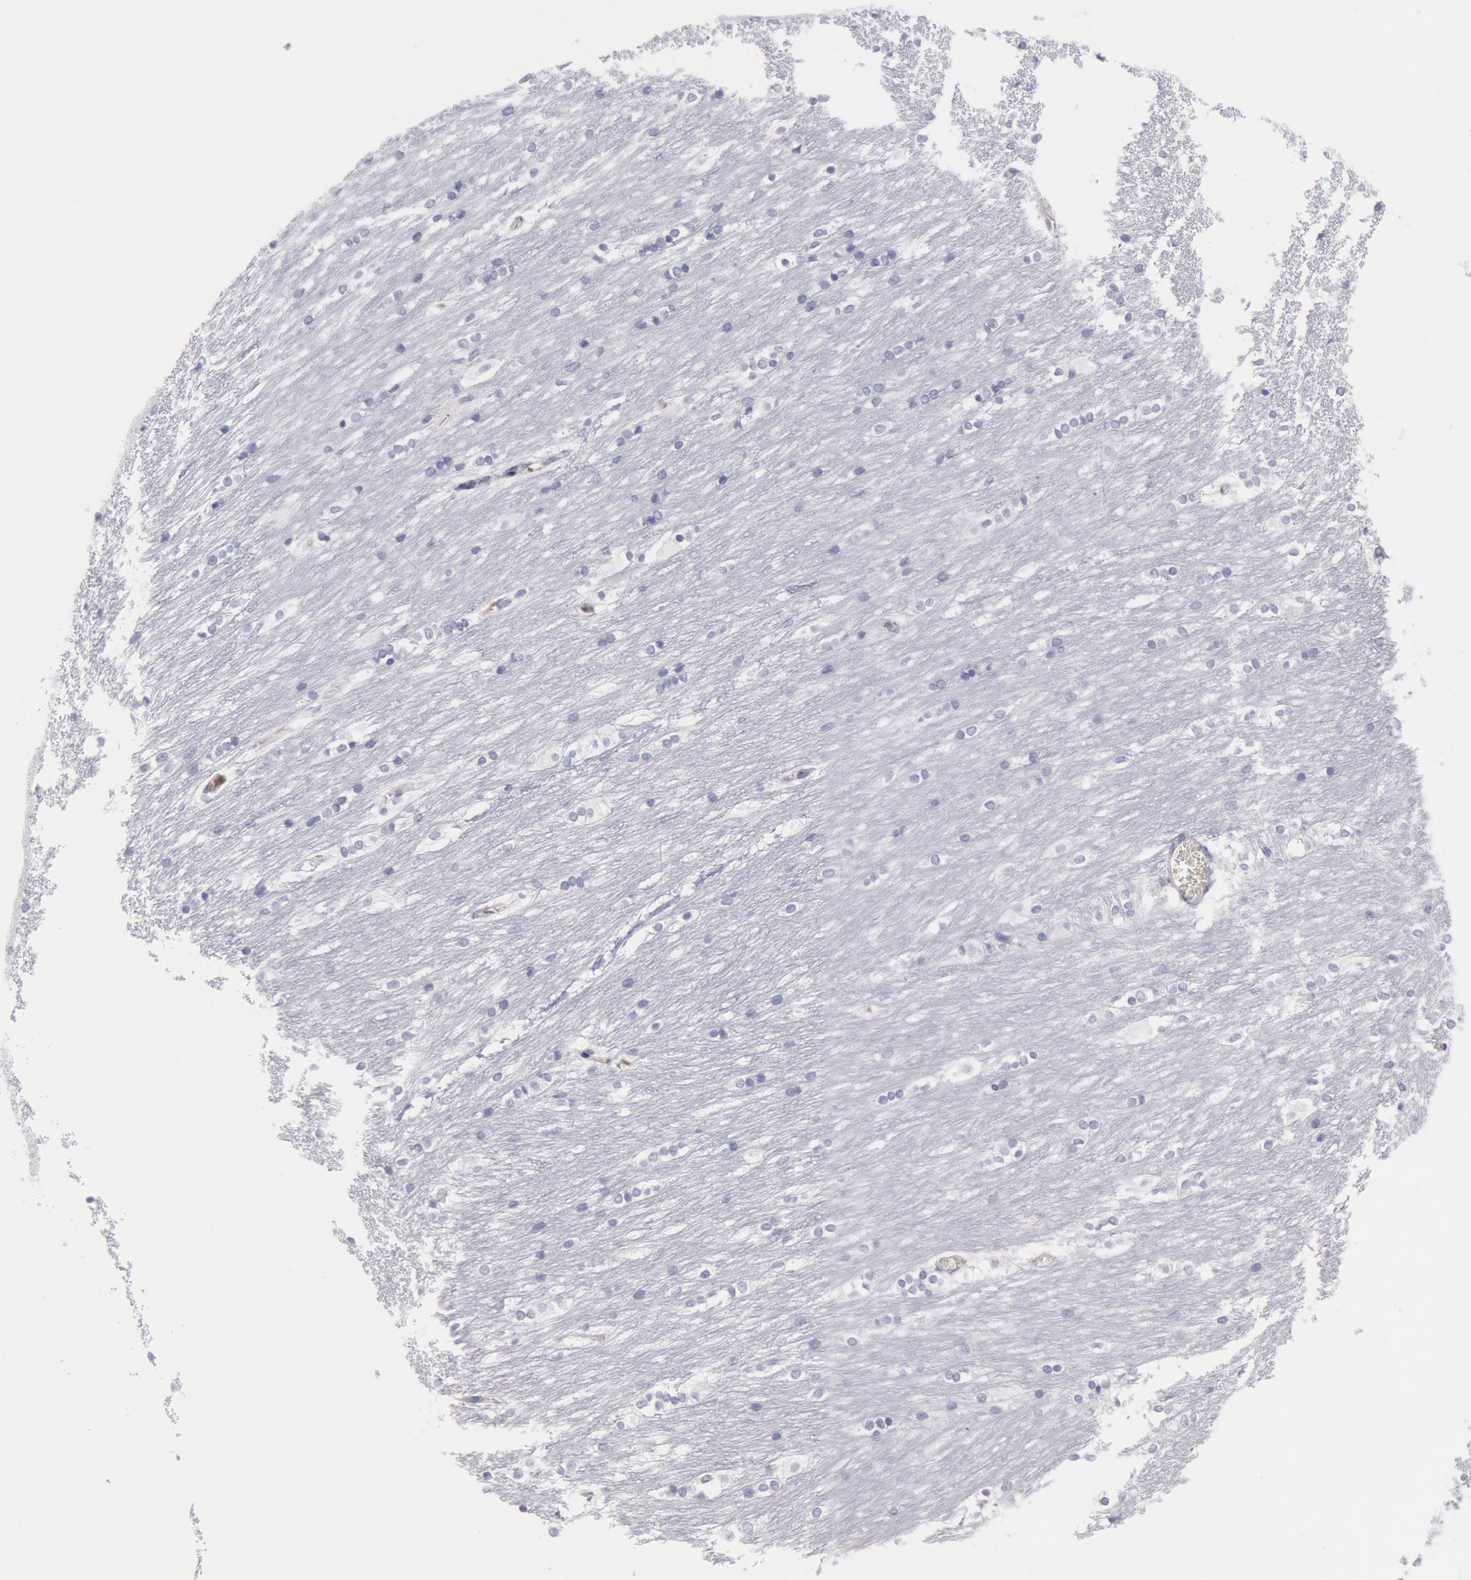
{"staining": {"intensity": "negative", "quantity": "none", "location": "none"}, "tissue": "caudate", "cell_type": "Glial cells", "image_type": "normal", "snomed": [{"axis": "morphology", "description": "Normal tissue, NOS"}, {"axis": "topography", "description": "Lateral ventricle wall"}], "caption": "This is a photomicrograph of immunohistochemistry (IHC) staining of benign caudate, which shows no positivity in glial cells.", "gene": "FCN1", "patient": {"sex": "female", "age": 19}}